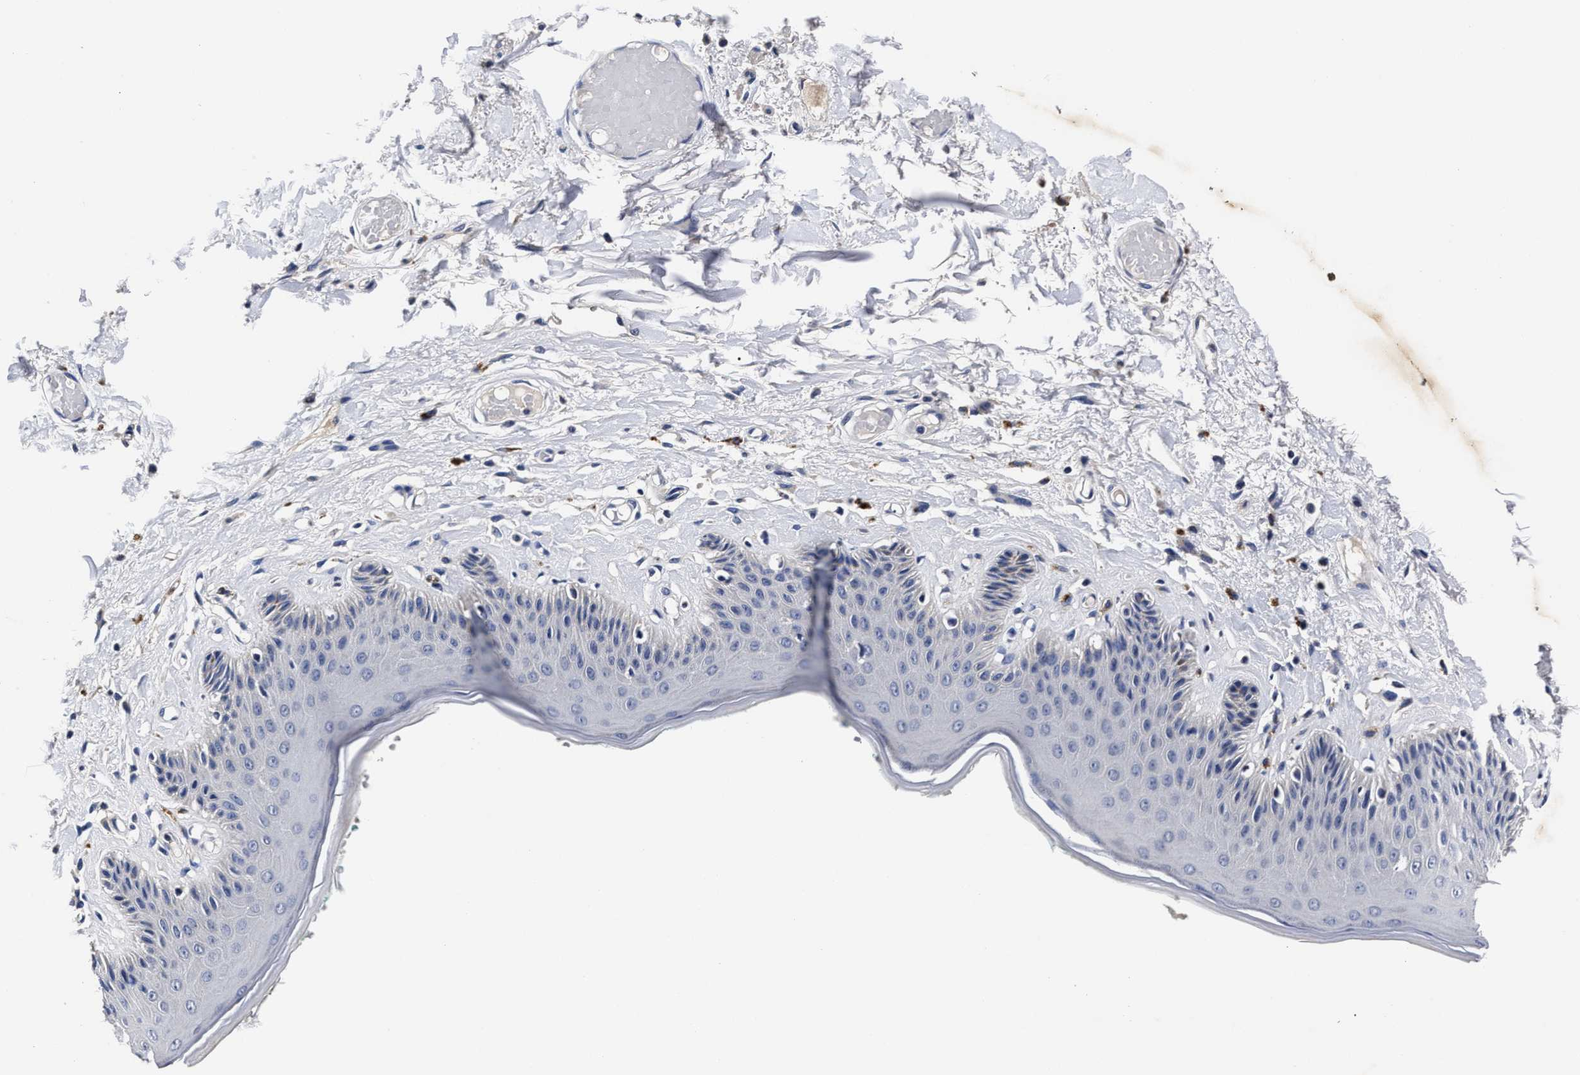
{"staining": {"intensity": "weak", "quantity": "<25%", "location": "cytoplasmic/membranous"}, "tissue": "skin", "cell_type": "Epidermal cells", "image_type": "normal", "snomed": [{"axis": "morphology", "description": "Normal tissue, NOS"}, {"axis": "topography", "description": "Vulva"}], "caption": "IHC of normal skin reveals no expression in epidermal cells.", "gene": "OLFML2A", "patient": {"sex": "female", "age": 73}}